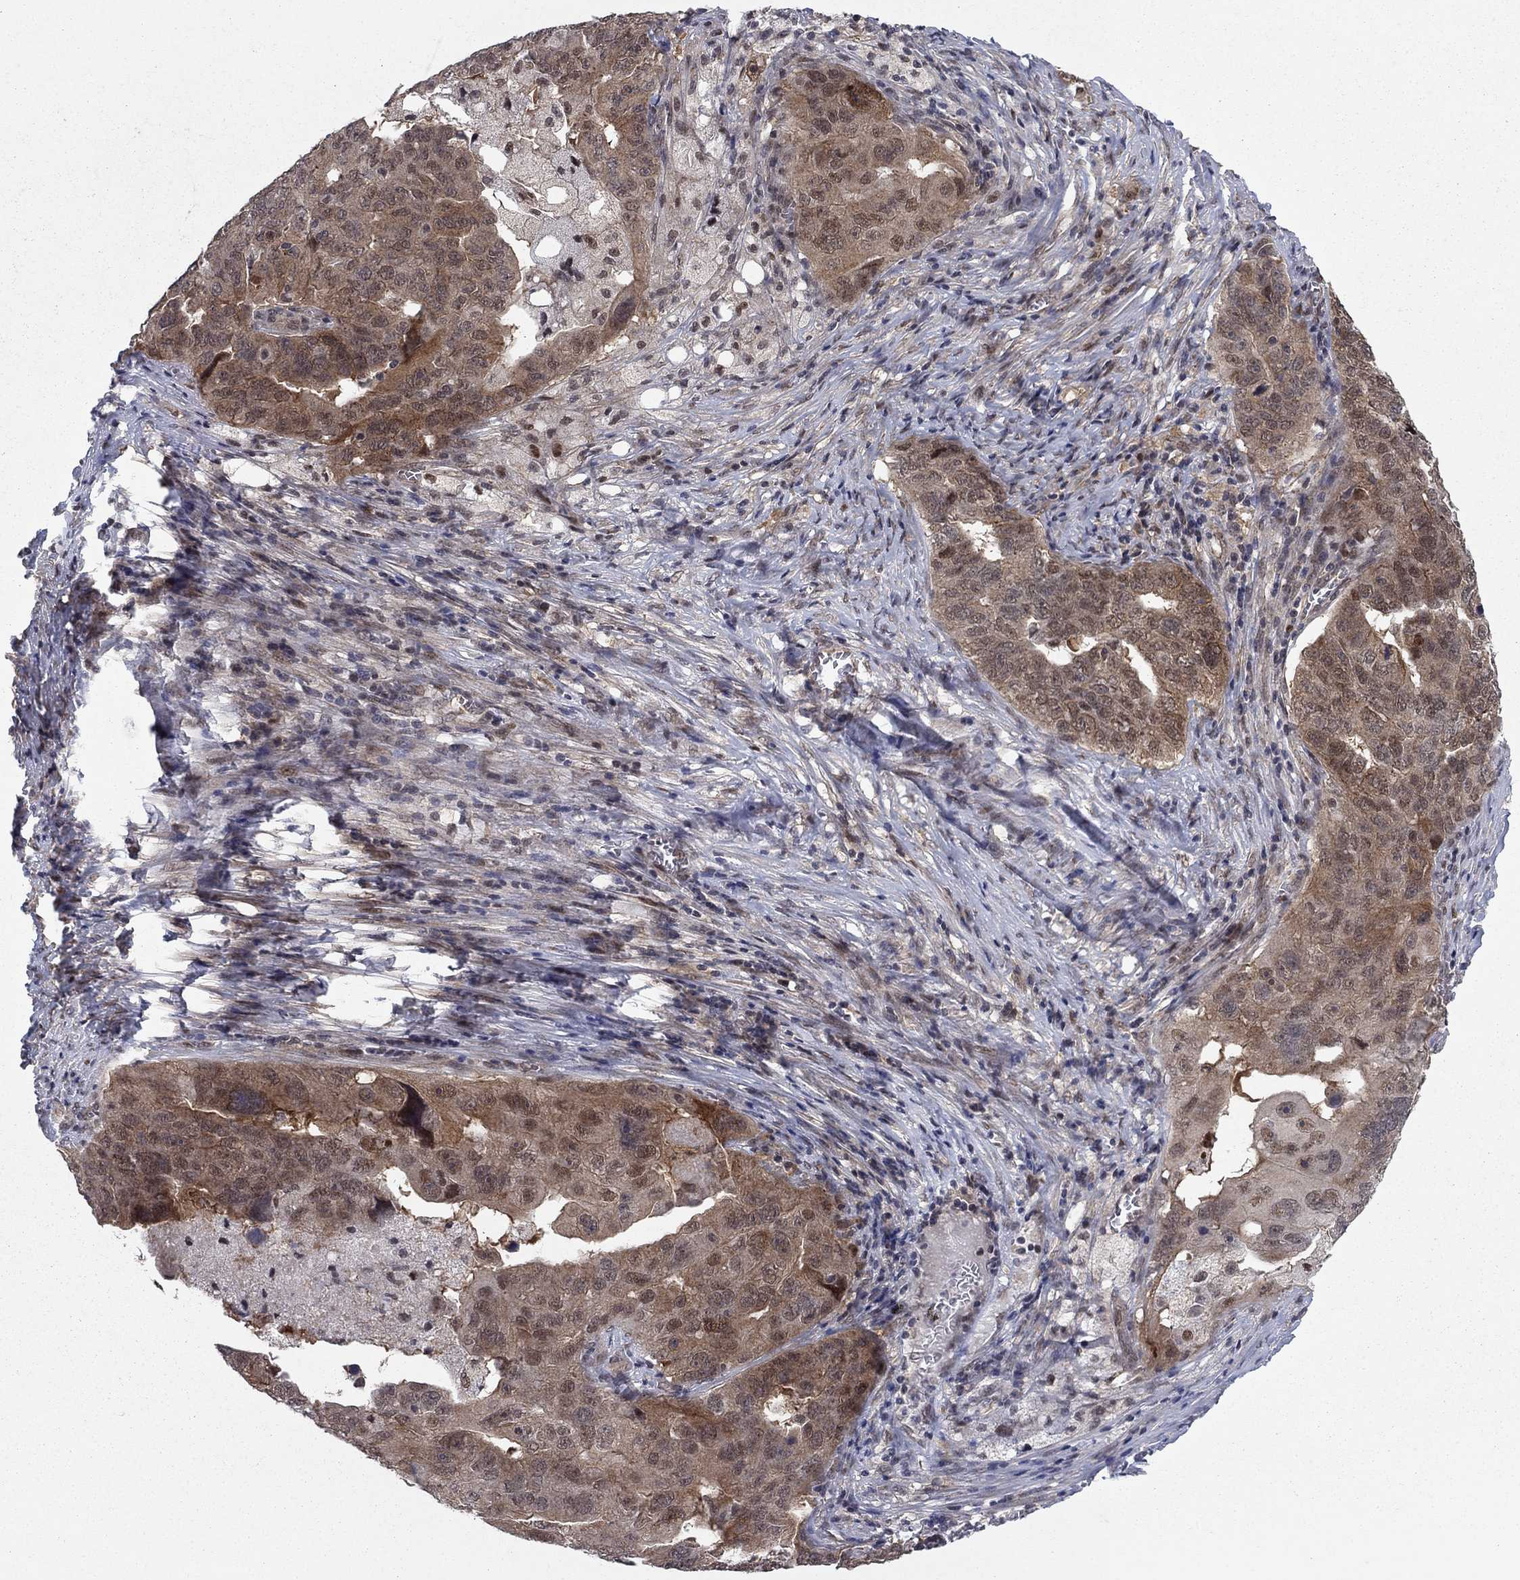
{"staining": {"intensity": "moderate", "quantity": "25%-75%", "location": "cytoplasmic/membranous,nuclear"}, "tissue": "ovarian cancer", "cell_type": "Tumor cells", "image_type": "cancer", "snomed": [{"axis": "morphology", "description": "Carcinoma, endometroid"}, {"axis": "topography", "description": "Soft tissue"}, {"axis": "topography", "description": "Ovary"}], "caption": "High-power microscopy captured an immunohistochemistry photomicrograph of endometroid carcinoma (ovarian), revealing moderate cytoplasmic/membranous and nuclear positivity in about 25%-75% of tumor cells.", "gene": "PSMC1", "patient": {"sex": "female", "age": 52}}